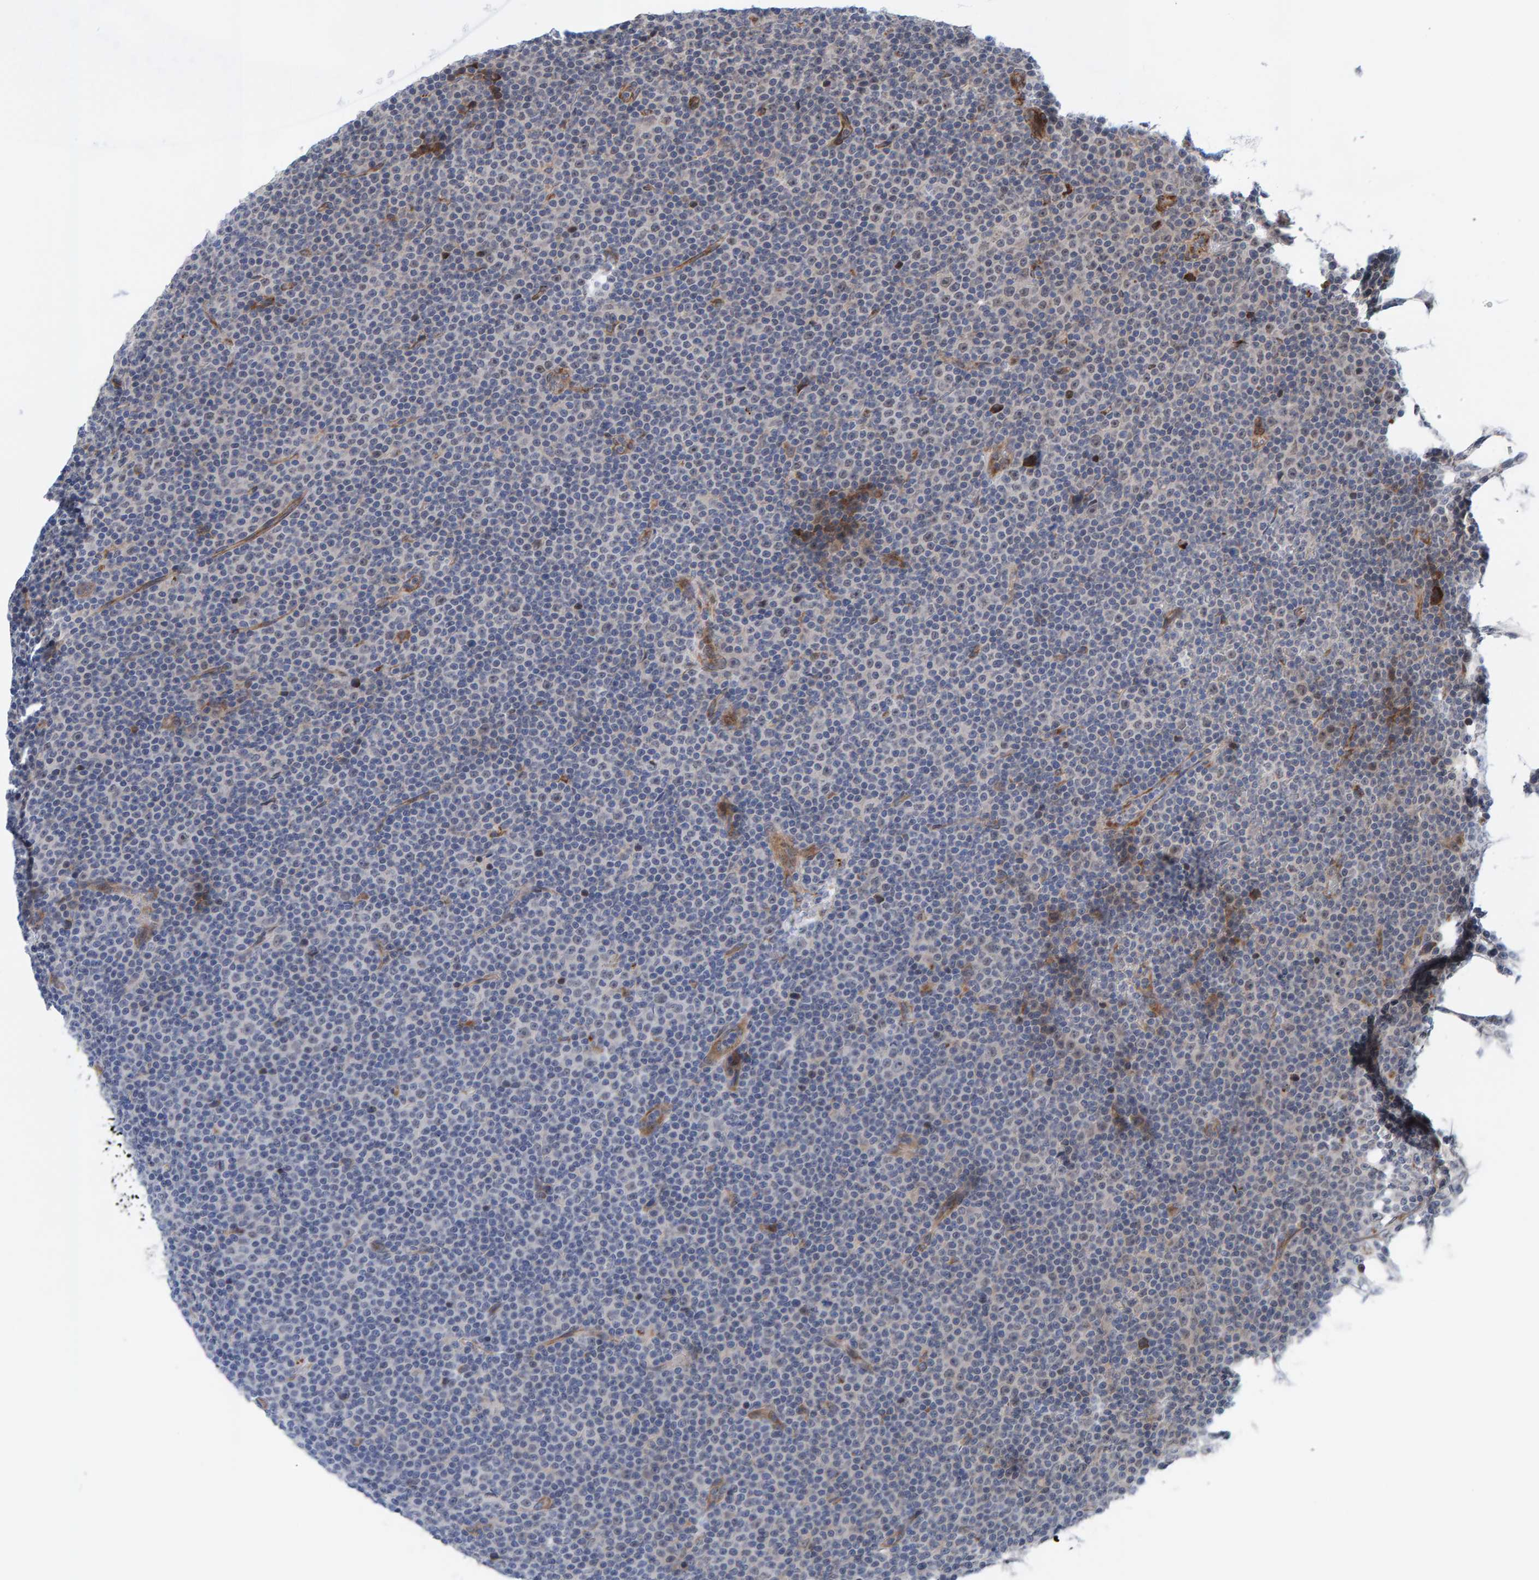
{"staining": {"intensity": "negative", "quantity": "none", "location": "none"}, "tissue": "lymphoma", "cell_type": "Tumor cells", "image_type": "cancer", "snomed": [{"axis": "morphology", "description": "Malignant lymphoma, non-Hodgkin's type, Low grade"}, {"axis": "topography", "description": "Lymph node"}], "caption": "A histopathology image of lymphoma stained for a protein shows no brown staining in tumor cells.", "gene": "MFSD6L", "patient": {"sex": "female", "age": 67}}